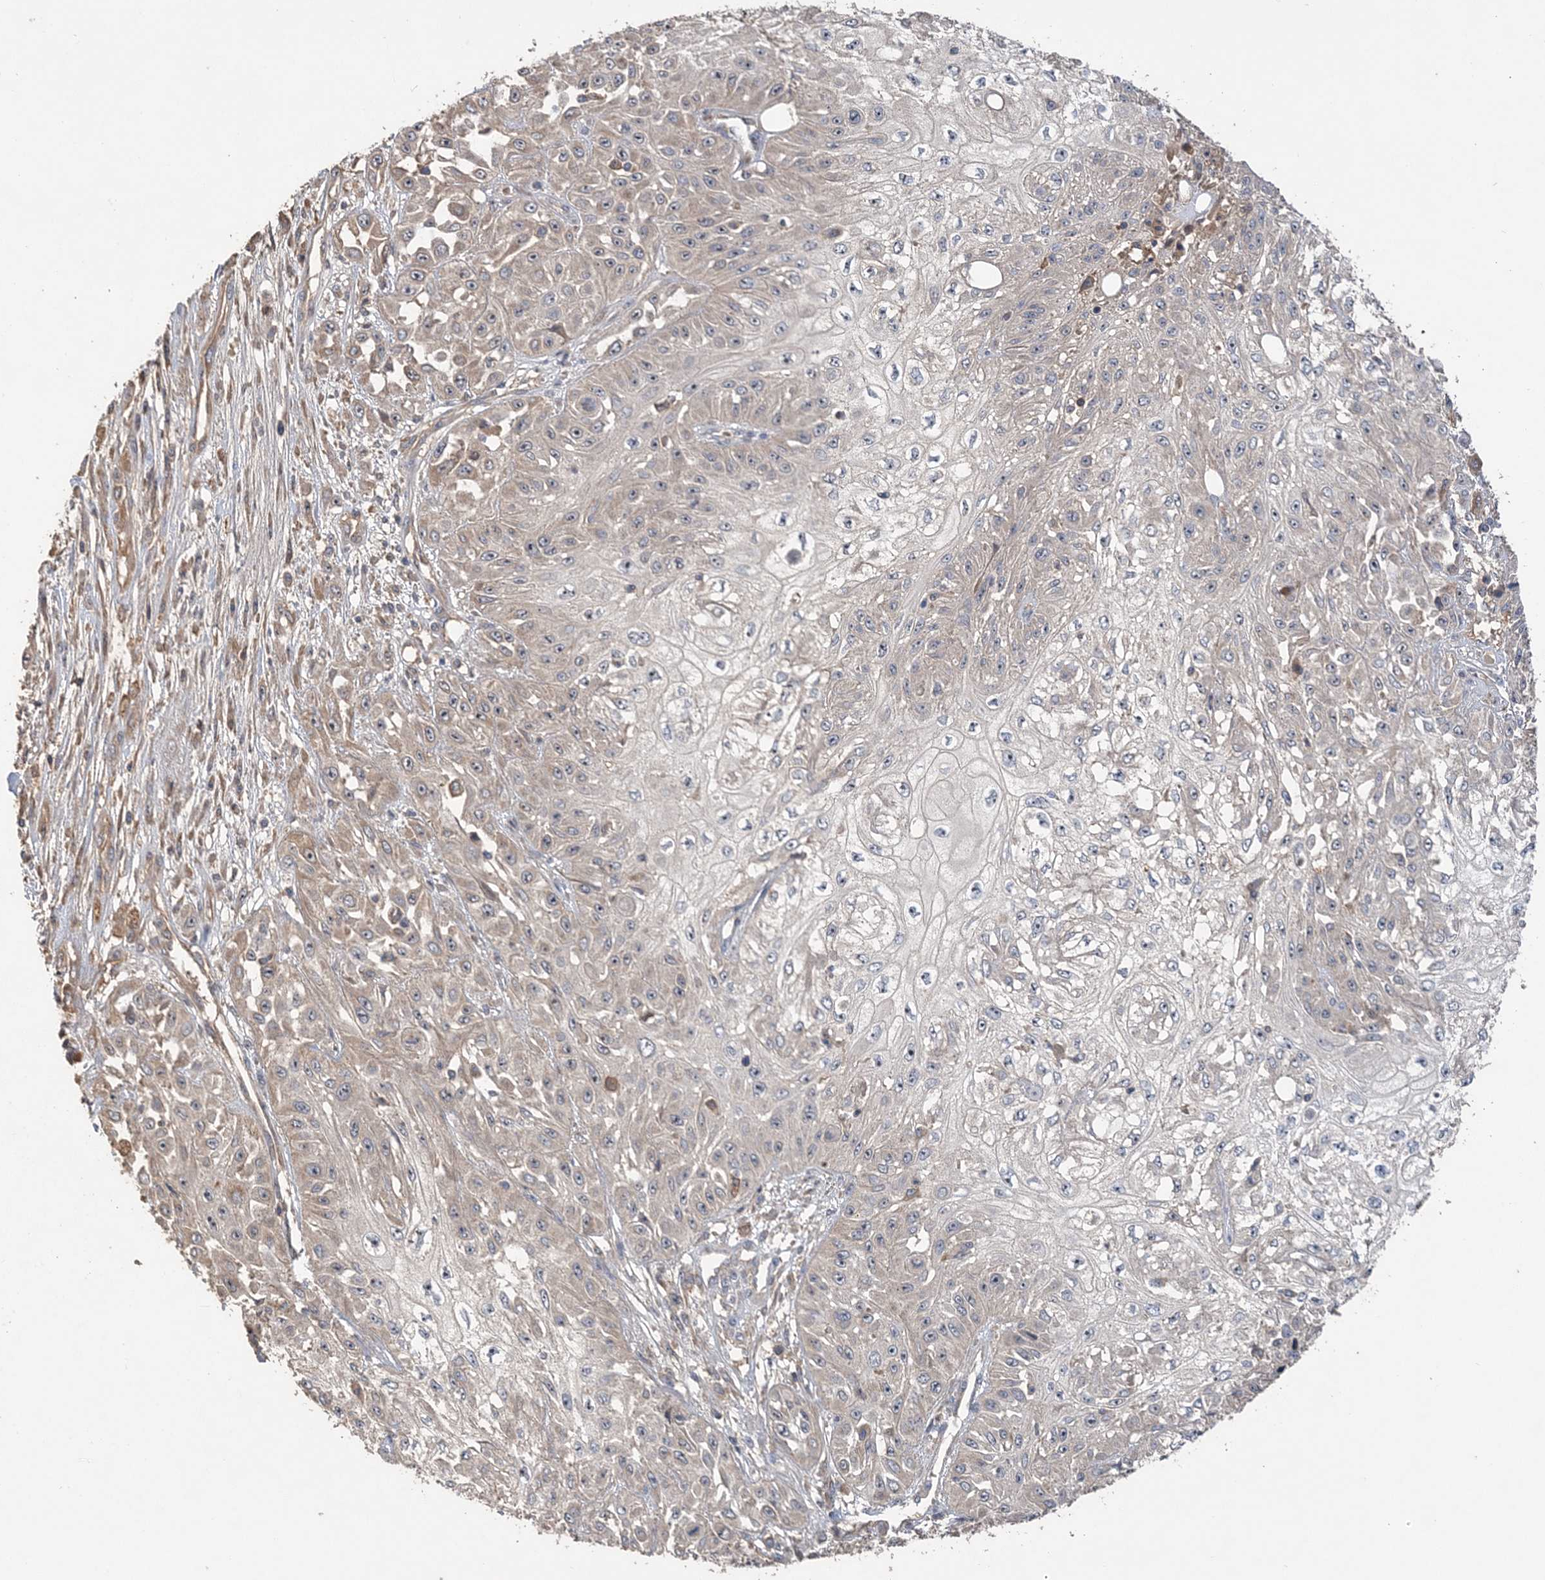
{"staining": {"intensity": "weak", "quantity": "25%-75%", "location": "cytoplasmic/membranous"}, "tissue": "skin cancer", "cell_type": "Tumor cells", "image_type": "cancer", "snomed": [{"axis": "morphology", "description": "Squamous cell carcinoma, NOS"}, {"axis": "morphology", "description": "Squamous cell carcinoma, metastatic, NOS"}, {"axis": "topography", "description": "Skin"}, {"axis": "topography", "description": "Lymph node"}], "caption": "Immunohistochemical staining of skin squamous cell carcinoma exhibits low levels of weak cytoplasmic/membranous positivity in about 25%-75% of tumor cells. (IHC, brightfield microscopy, high magnification).", "gene": "GRINA", "patient": {"sex": "male", "age": 75}}